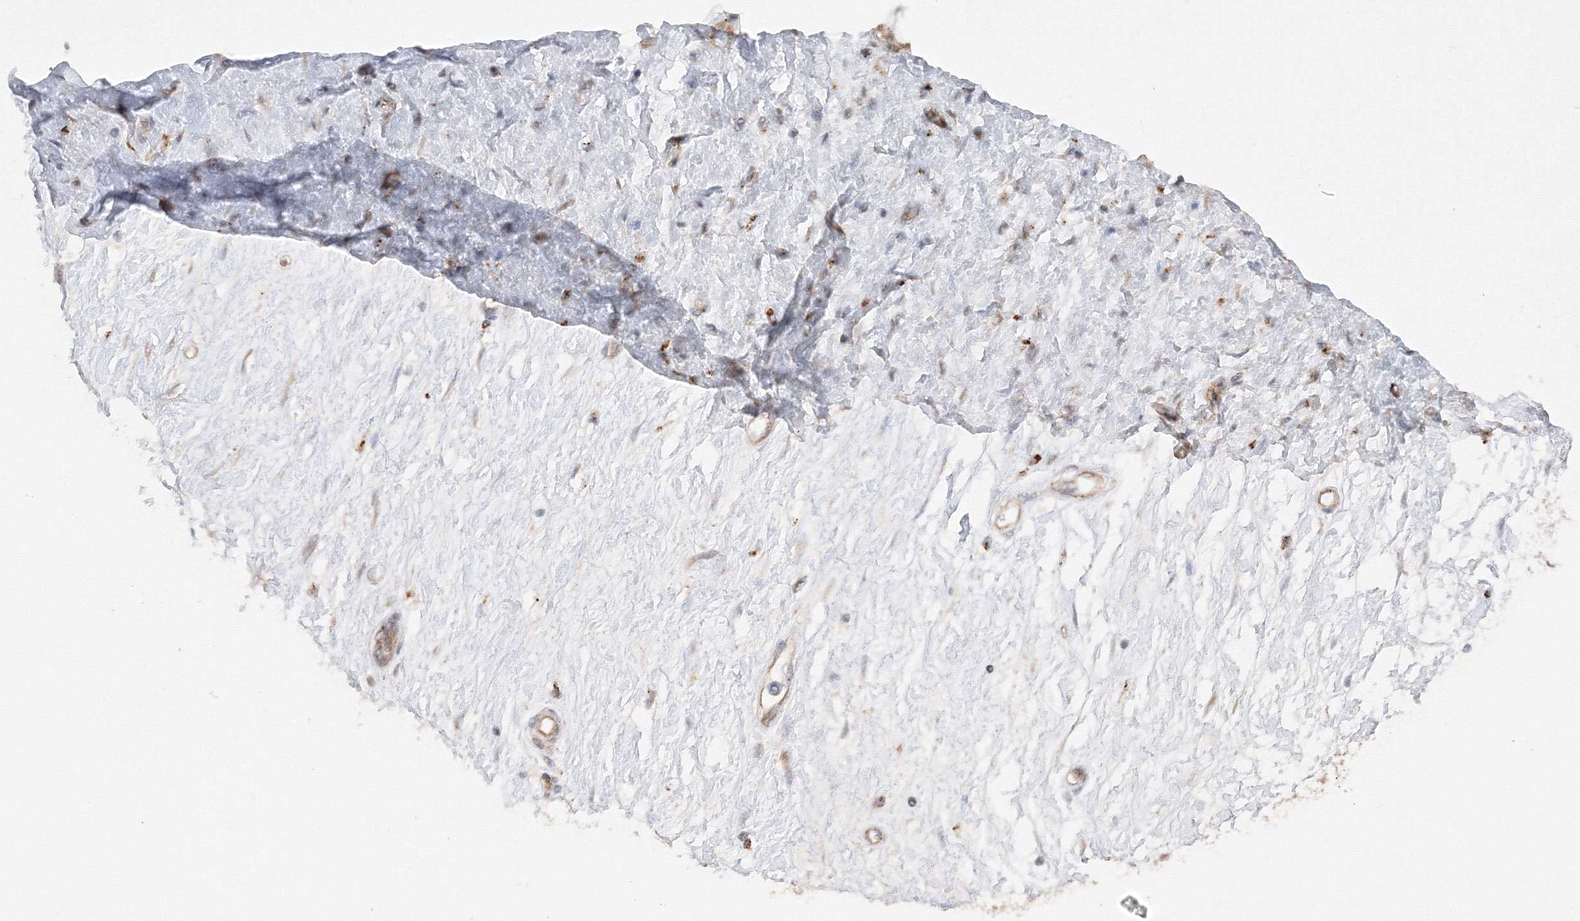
{"staining": {"intensity": "negative", "quantity": "none", "location": "none"}, "tissue": "adipose tissue", "cell_type": "Adipocytes", "image_type": "normal", "snomed": [{"axis": "morphology", "description": "Normal tissue, NOS"}, {"axis": "morphology", "description": "Adenocarcinoma, NOS"}, {"axis": "topography", "description": "Pancreas"}, {"axis": "topography", "description": "Peripheral nerve tissue"}], "caption": "IHC image of benign adipose tissue stained for a protein (brown), which displays no staining in adipocytes. (Immunohistochemistry, brightfield microscopy, high magnification).", "gene": "DCTD", "patient": {"sex": "male", "age": 59}}